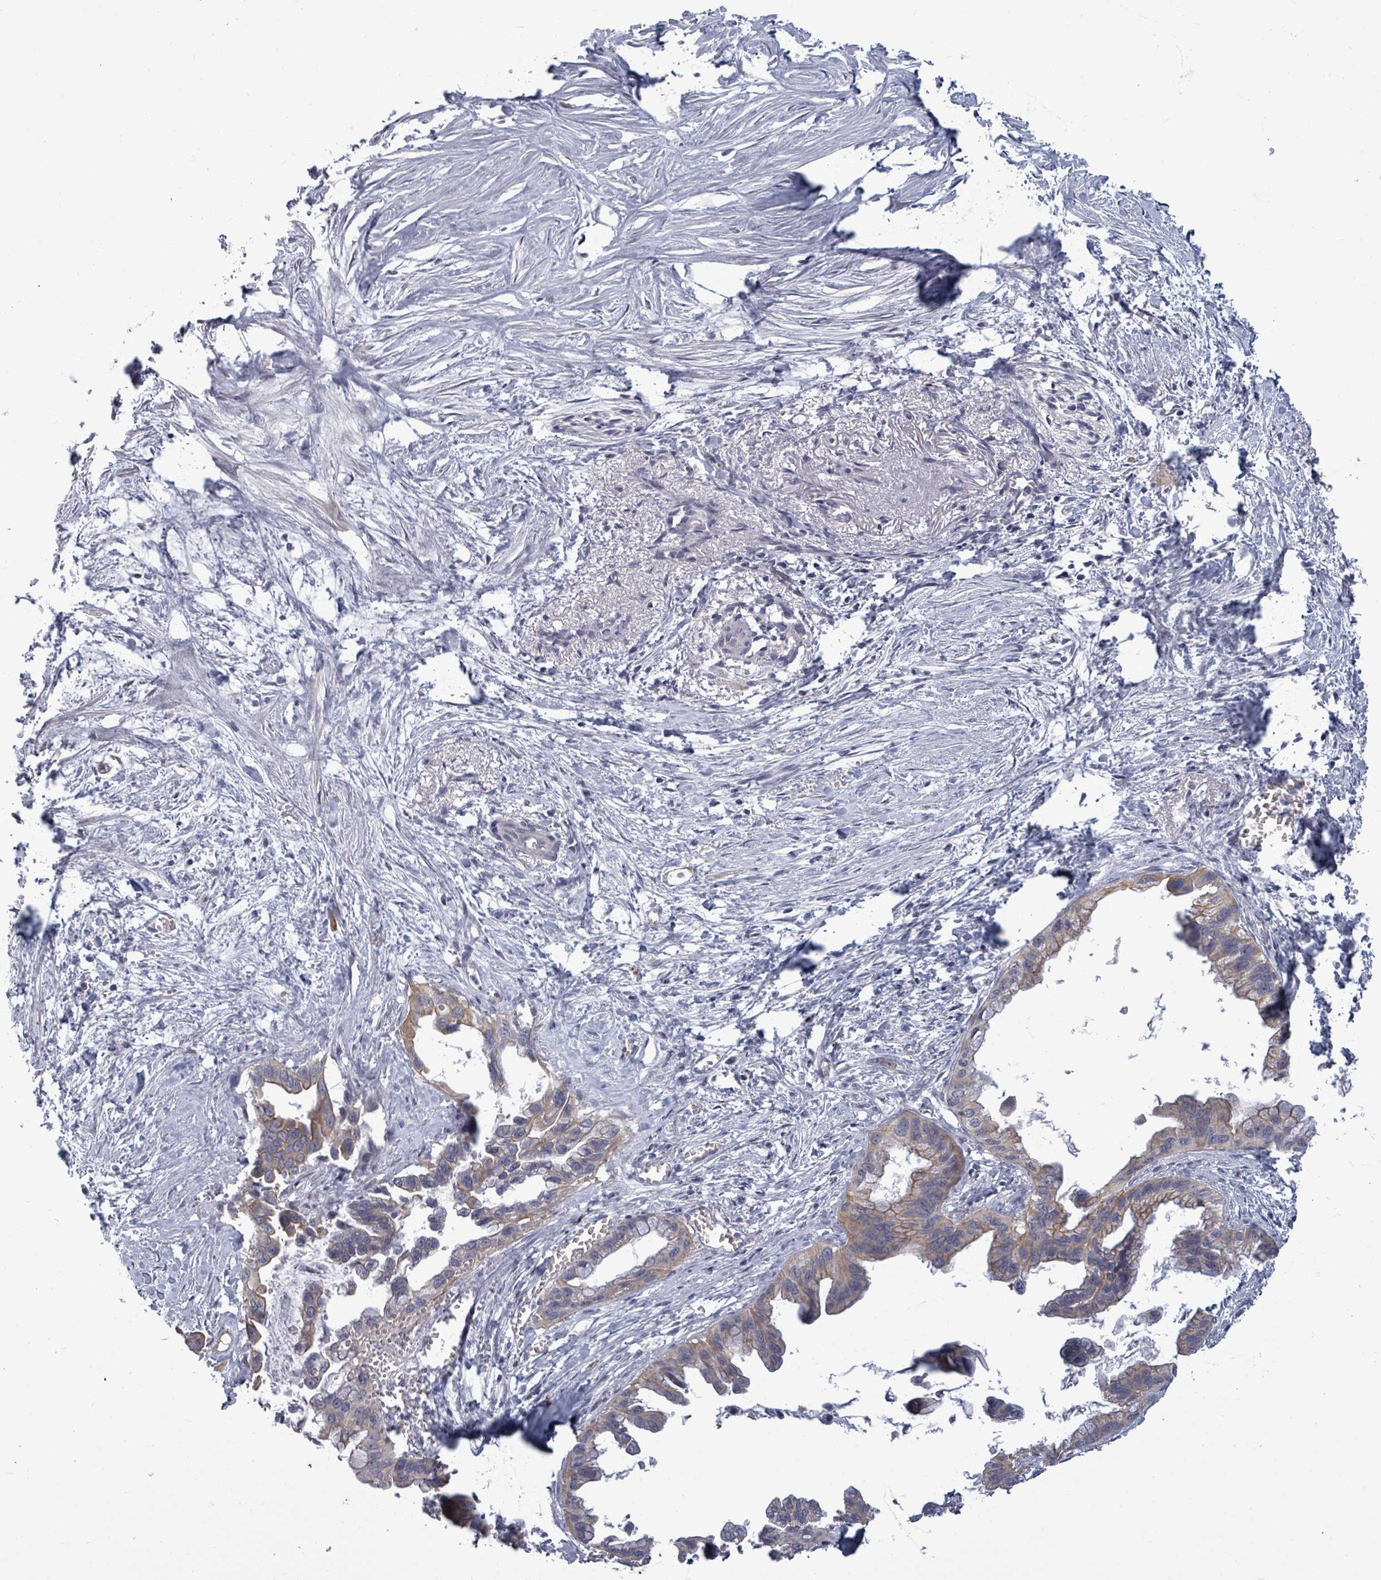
{"staining": {"intensity": "weak", "quantity": "25%-75%", "location": "cytoplasmic/membranous"}, "tissue": "pancreatic cancer", "cell_type": "Tumor cells", "image_type": "cancer", "snomed": [{"axis": "morphology", "description": "Adenocarcinoma, NOS"}, {"axis": "topography", "description": "Pancreas"}], "caption": "A brown stain highlights weak cytoplasmic/membranous positivity of a protein in pancreatic adenocarcinoma tumor cells.", "gene": "ASB12", "patient": {"sex": "male", "age": 61}}